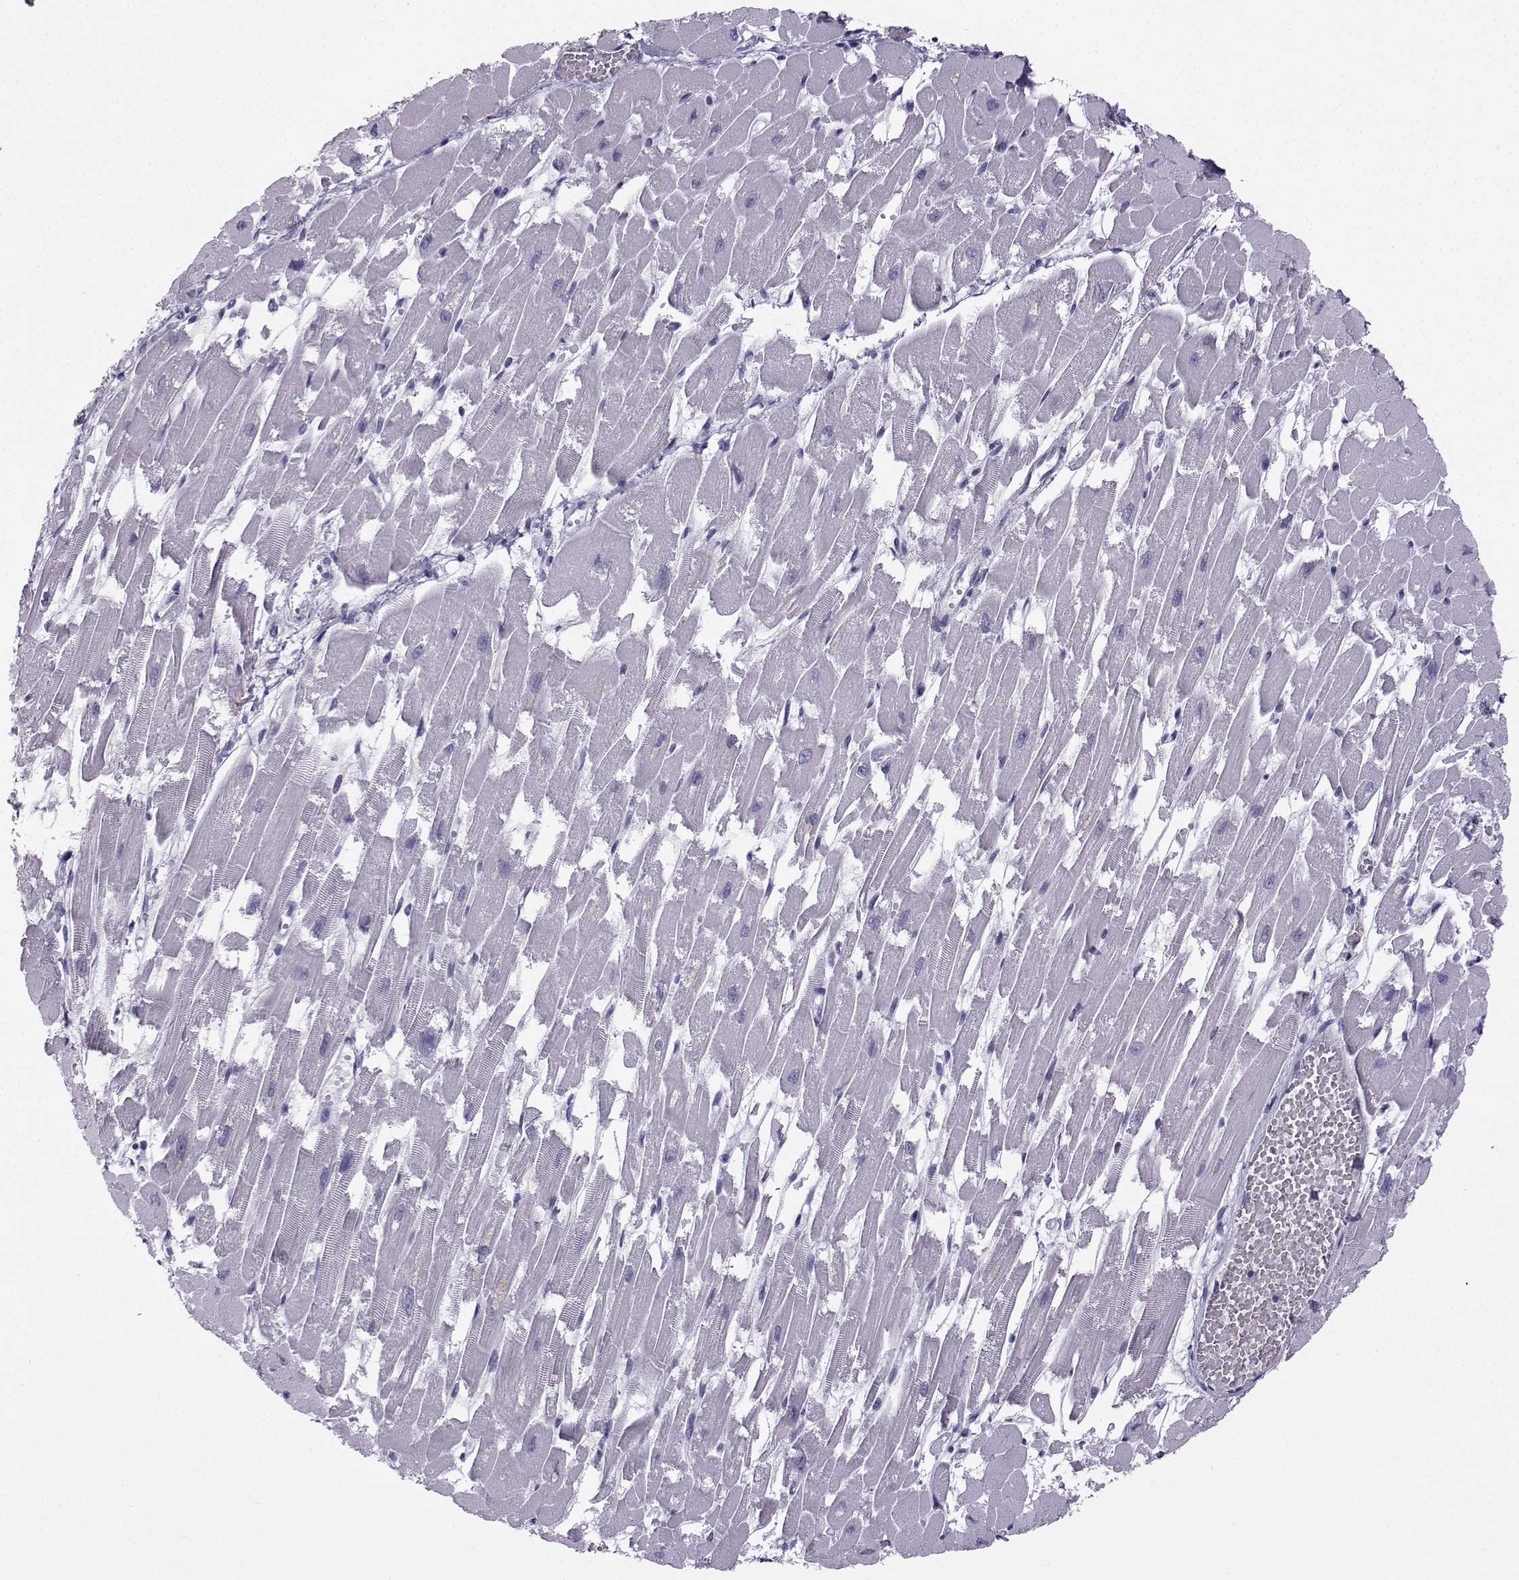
{"staining": {"intensity": "negative", "quantity": "none", "location": "none"}, "tissue": "heart muscle", "cell_type": "Cardiomyocytes", "image_type": "normal", "snomed": [{"axis": "morphology", "description": "Normal tissue, NOS"}, {"axis": "topography", "description": "Heart"}], "caption": "Cardiomyocytes show no significant protein expression in benign heart muscle. The staining was performed using DAB to visualize the protein expression in brown, while the nuclei were stained in blue with hematoxylin (Magnification: 20x).", "gene": "ZBTB8B", "patient": {"sex": "female", "age": 52}}